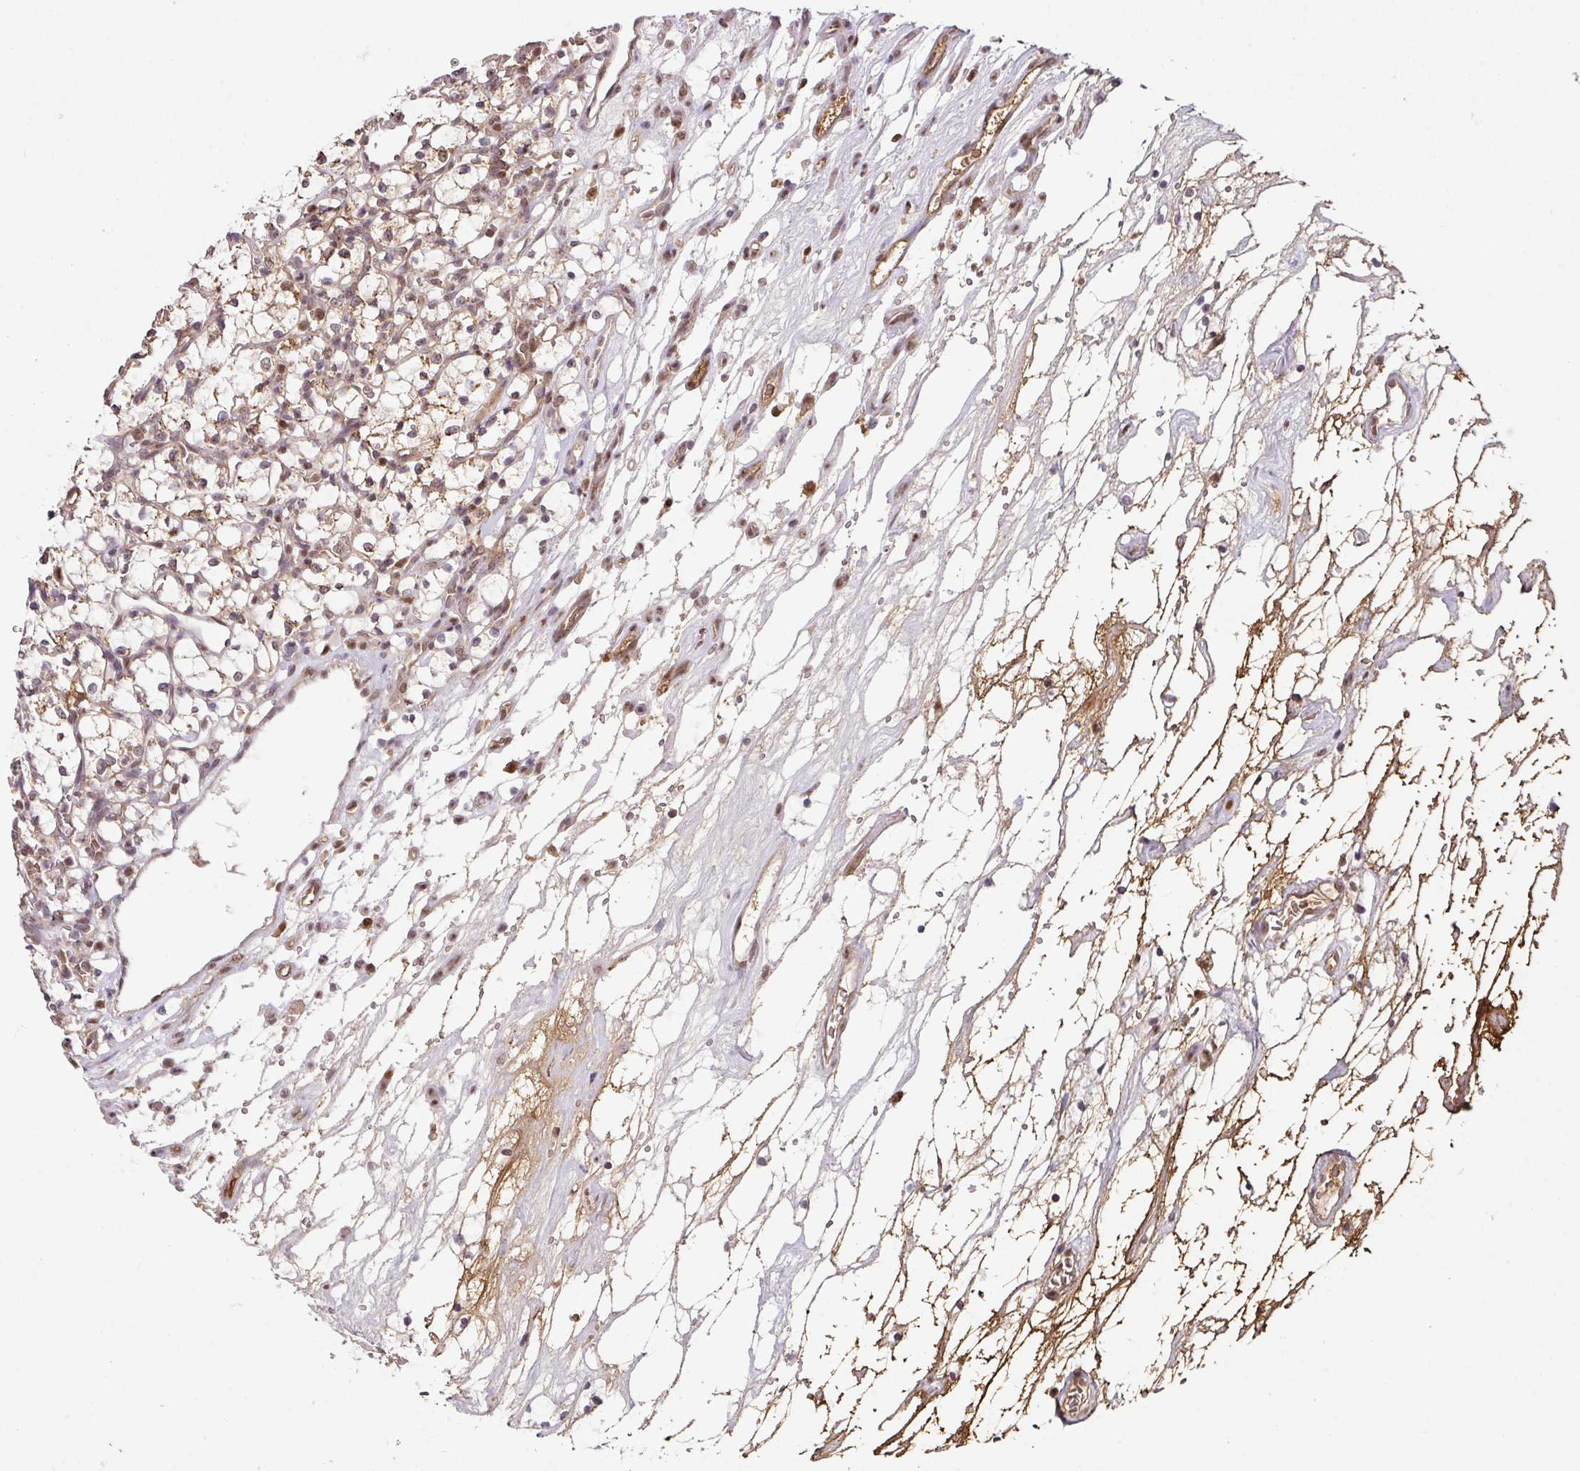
{"staining": {"intensity": "weak", "quantity": ">75%", "location": "cytoplasmic/membranous,nuclear"}, "tissue": "renal cancer", "cell_type": "Tumor cells", "image_type": "cancer", "snomed": [{"axis": "morphology", "description": "Adenocarcinoma, NOS"}, {"axis": "topography", "description": "Kidney"}], "caption": "Immunohistochemical staining of renal adenocarcinoma demonstrates low levels of weak cytoplasmic/membranous and nuclear staining in about >75% of tumor cells.", "gene": "RANBP9", "patient": {"sex": "female", "age": 69}}